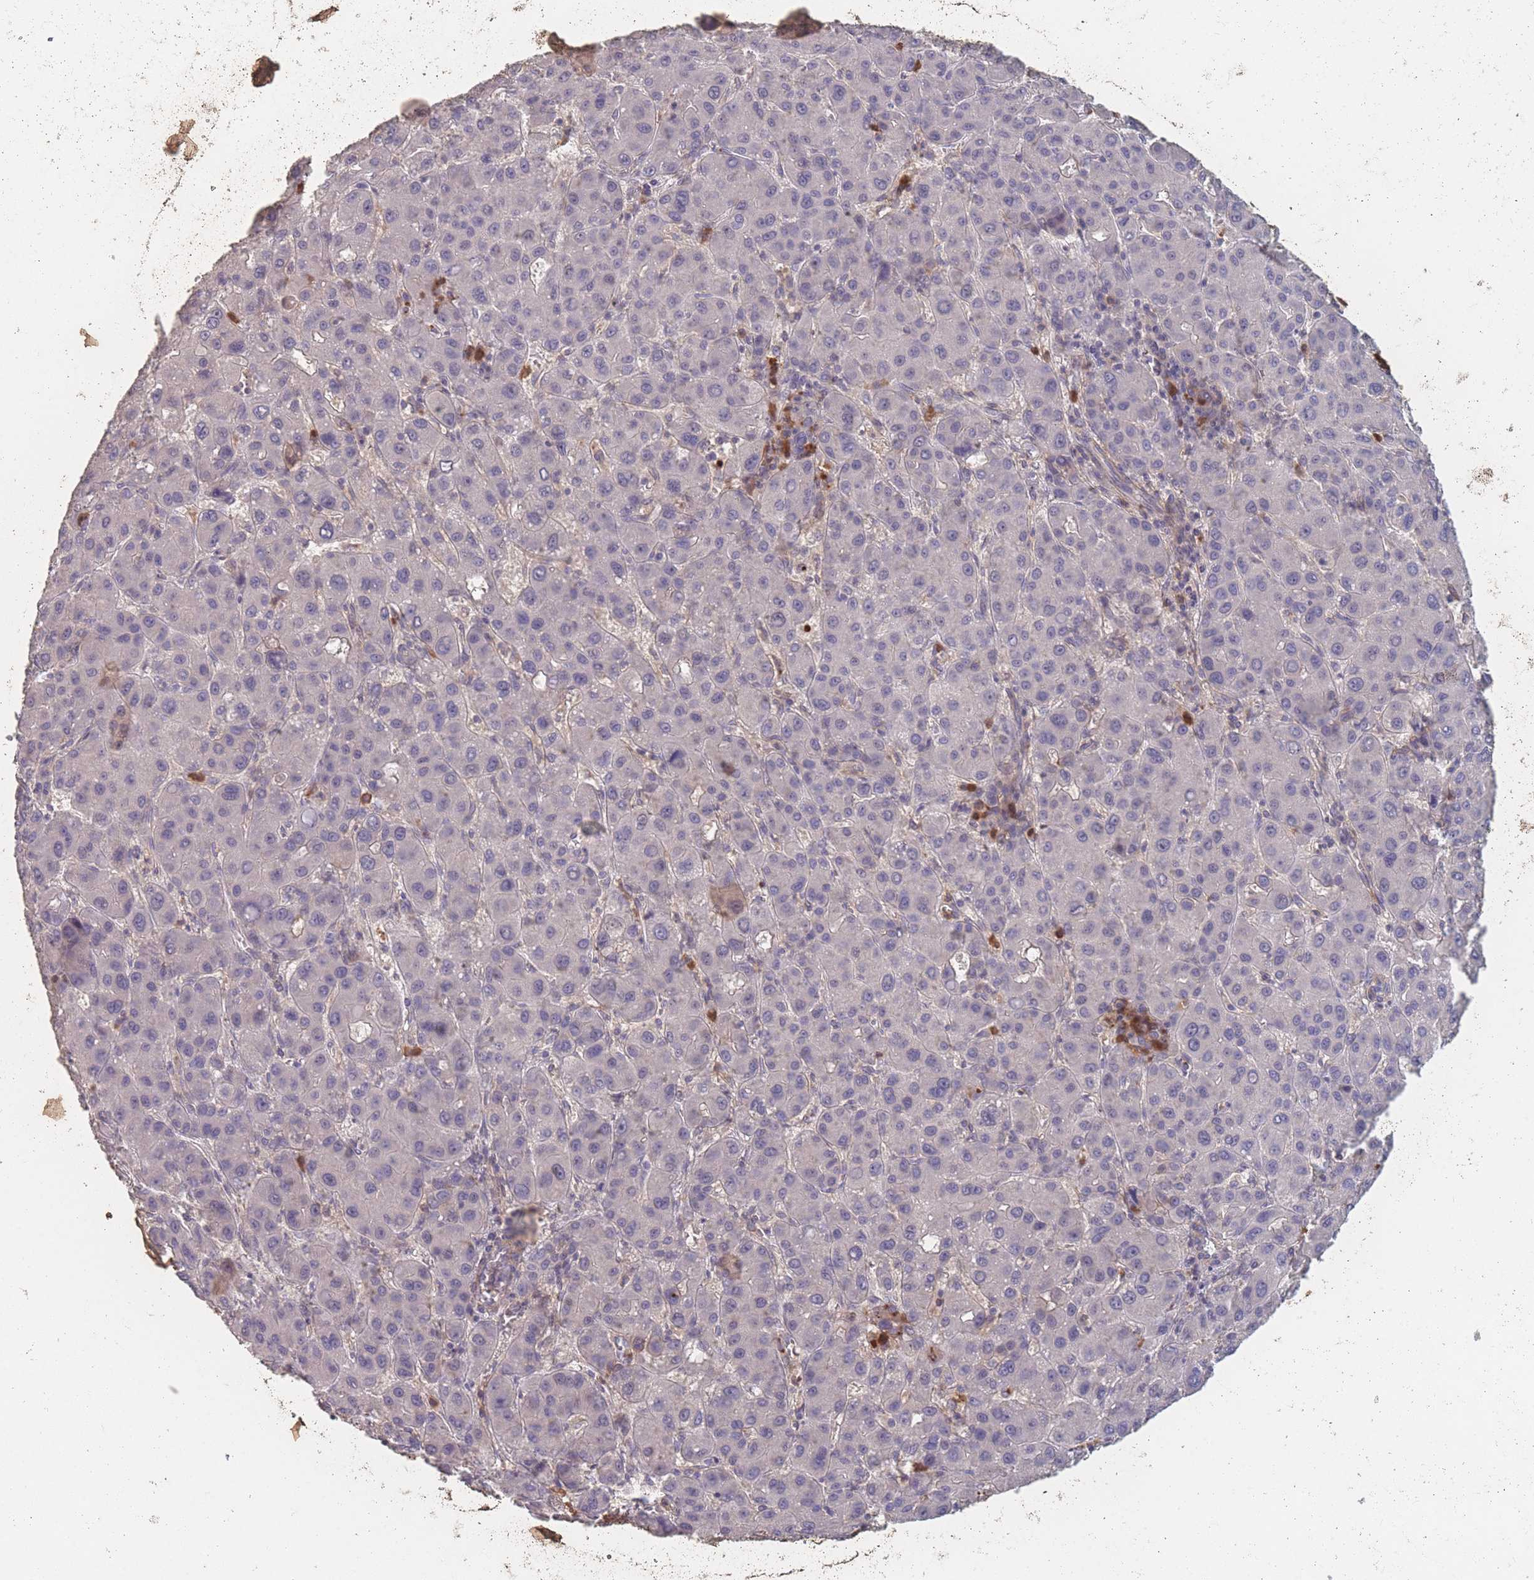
{"staining": {"intensity": "negative", "quantity": "none", "location": "none"}, "tissue": "liver cancer", "cell_type": "Tumor cells", "image_type": "cancer", "snomed": [{"axis": "morphology", "description": "Carcinoma, Hepatocellular, NOS"}, {"axis": "topography", "description": "Liver"}], "caption": "Photomicrograph shows no significant protein staining in tumor cells of hepatocellular carcinoma (liver).", "gene": "BST1", "patient": {"sex": "male", "age": 55}}